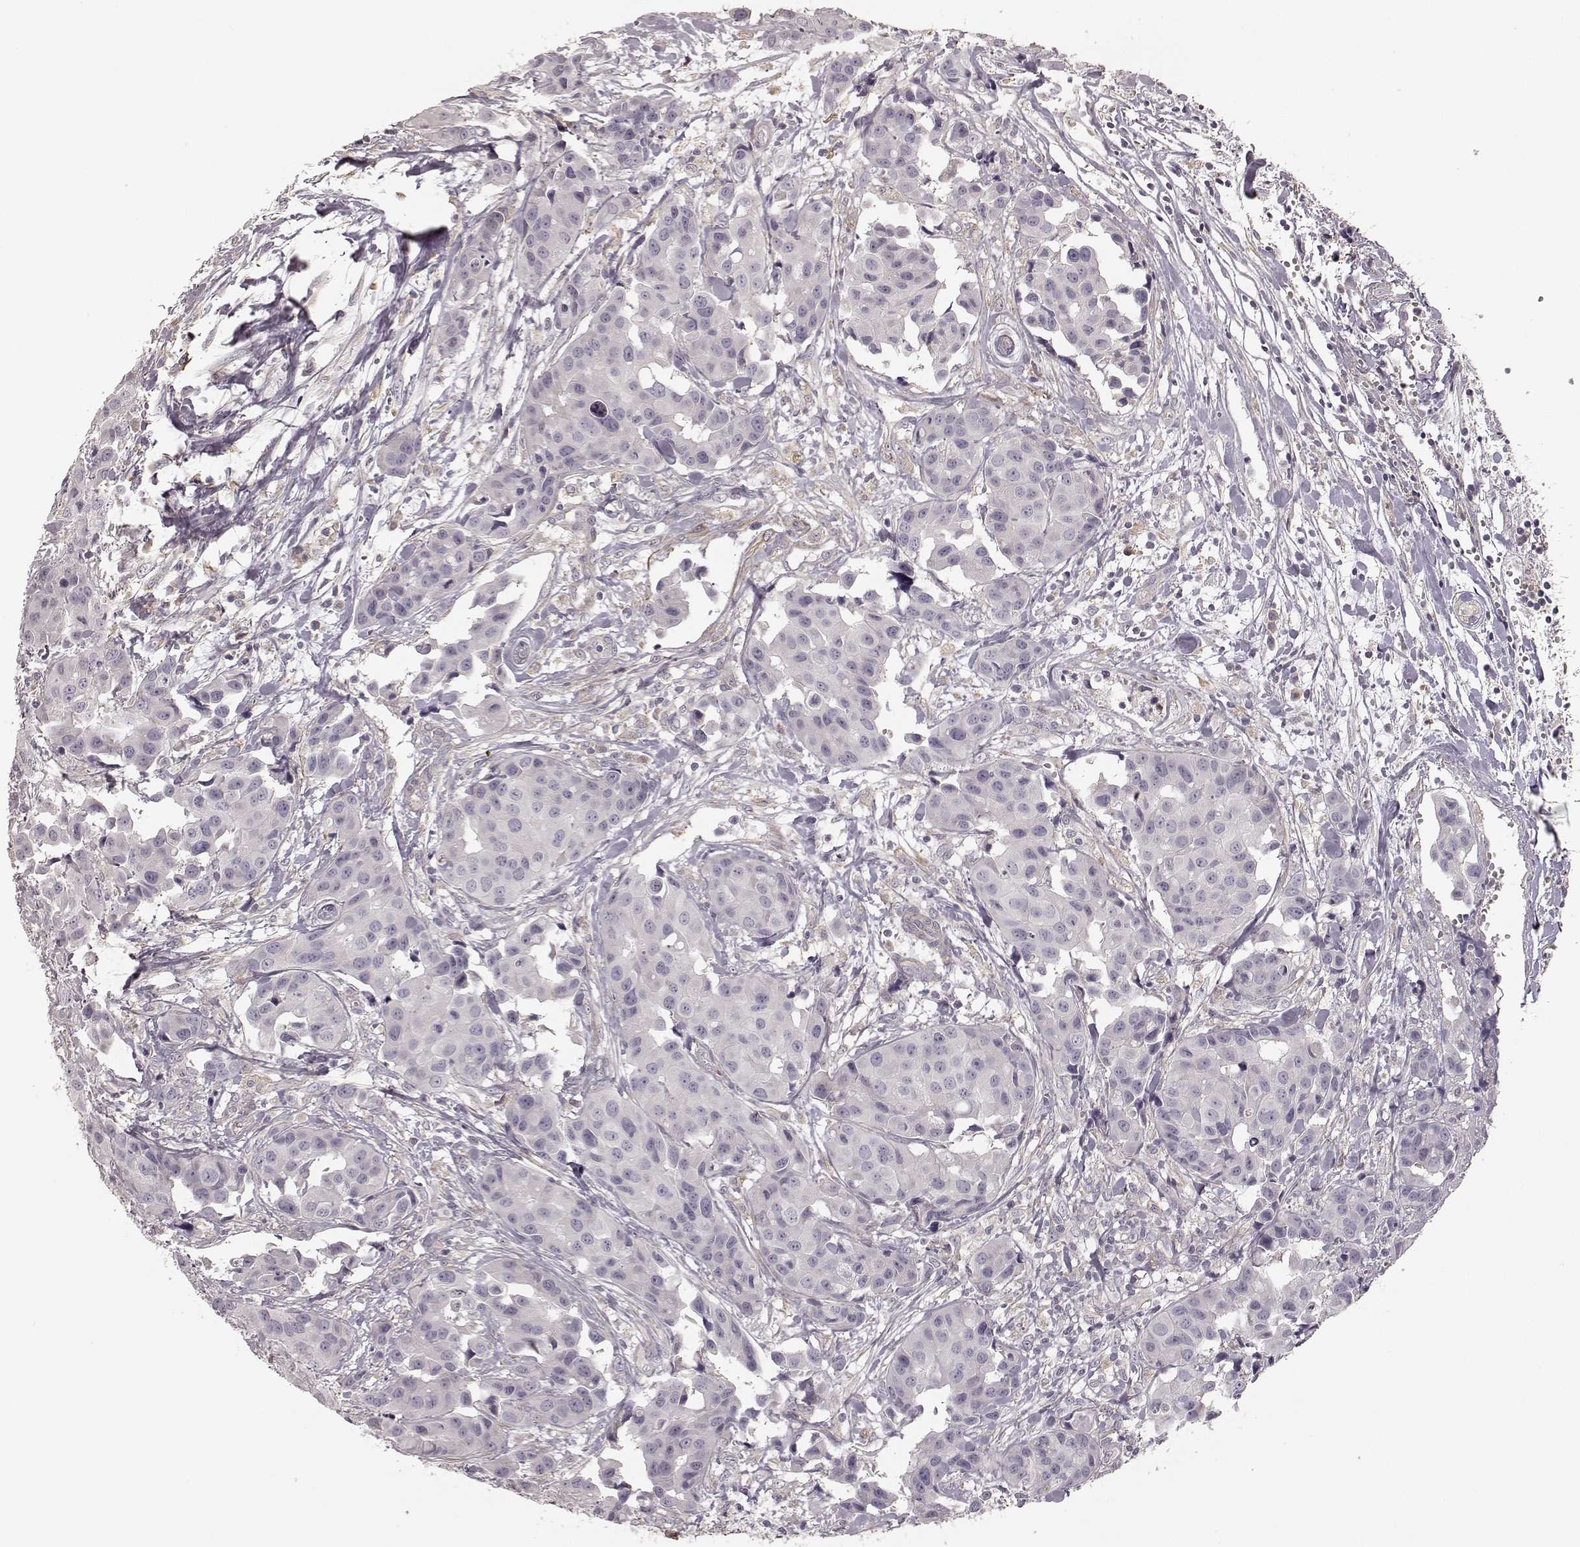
{"staining": {"intensity": "negative", "quantity": "none", "location": "none"}, "tissue": "head and neck cancer", "cell_type": "Tumor cells", "image_type": "cancer", "snomed": [{"axis": "morphology", "description": "Adenocarcinoma, NOS"}, {"axis": "topography", "description": "Head-Neck"}], "caption": "This is an immunohistochemistry photomicrograph of human adenocarcinoma (head and neck). There is no expression in tumor cells.", "gene": "KCNJ9", "patient": {"sex": "male", "age": 76}}